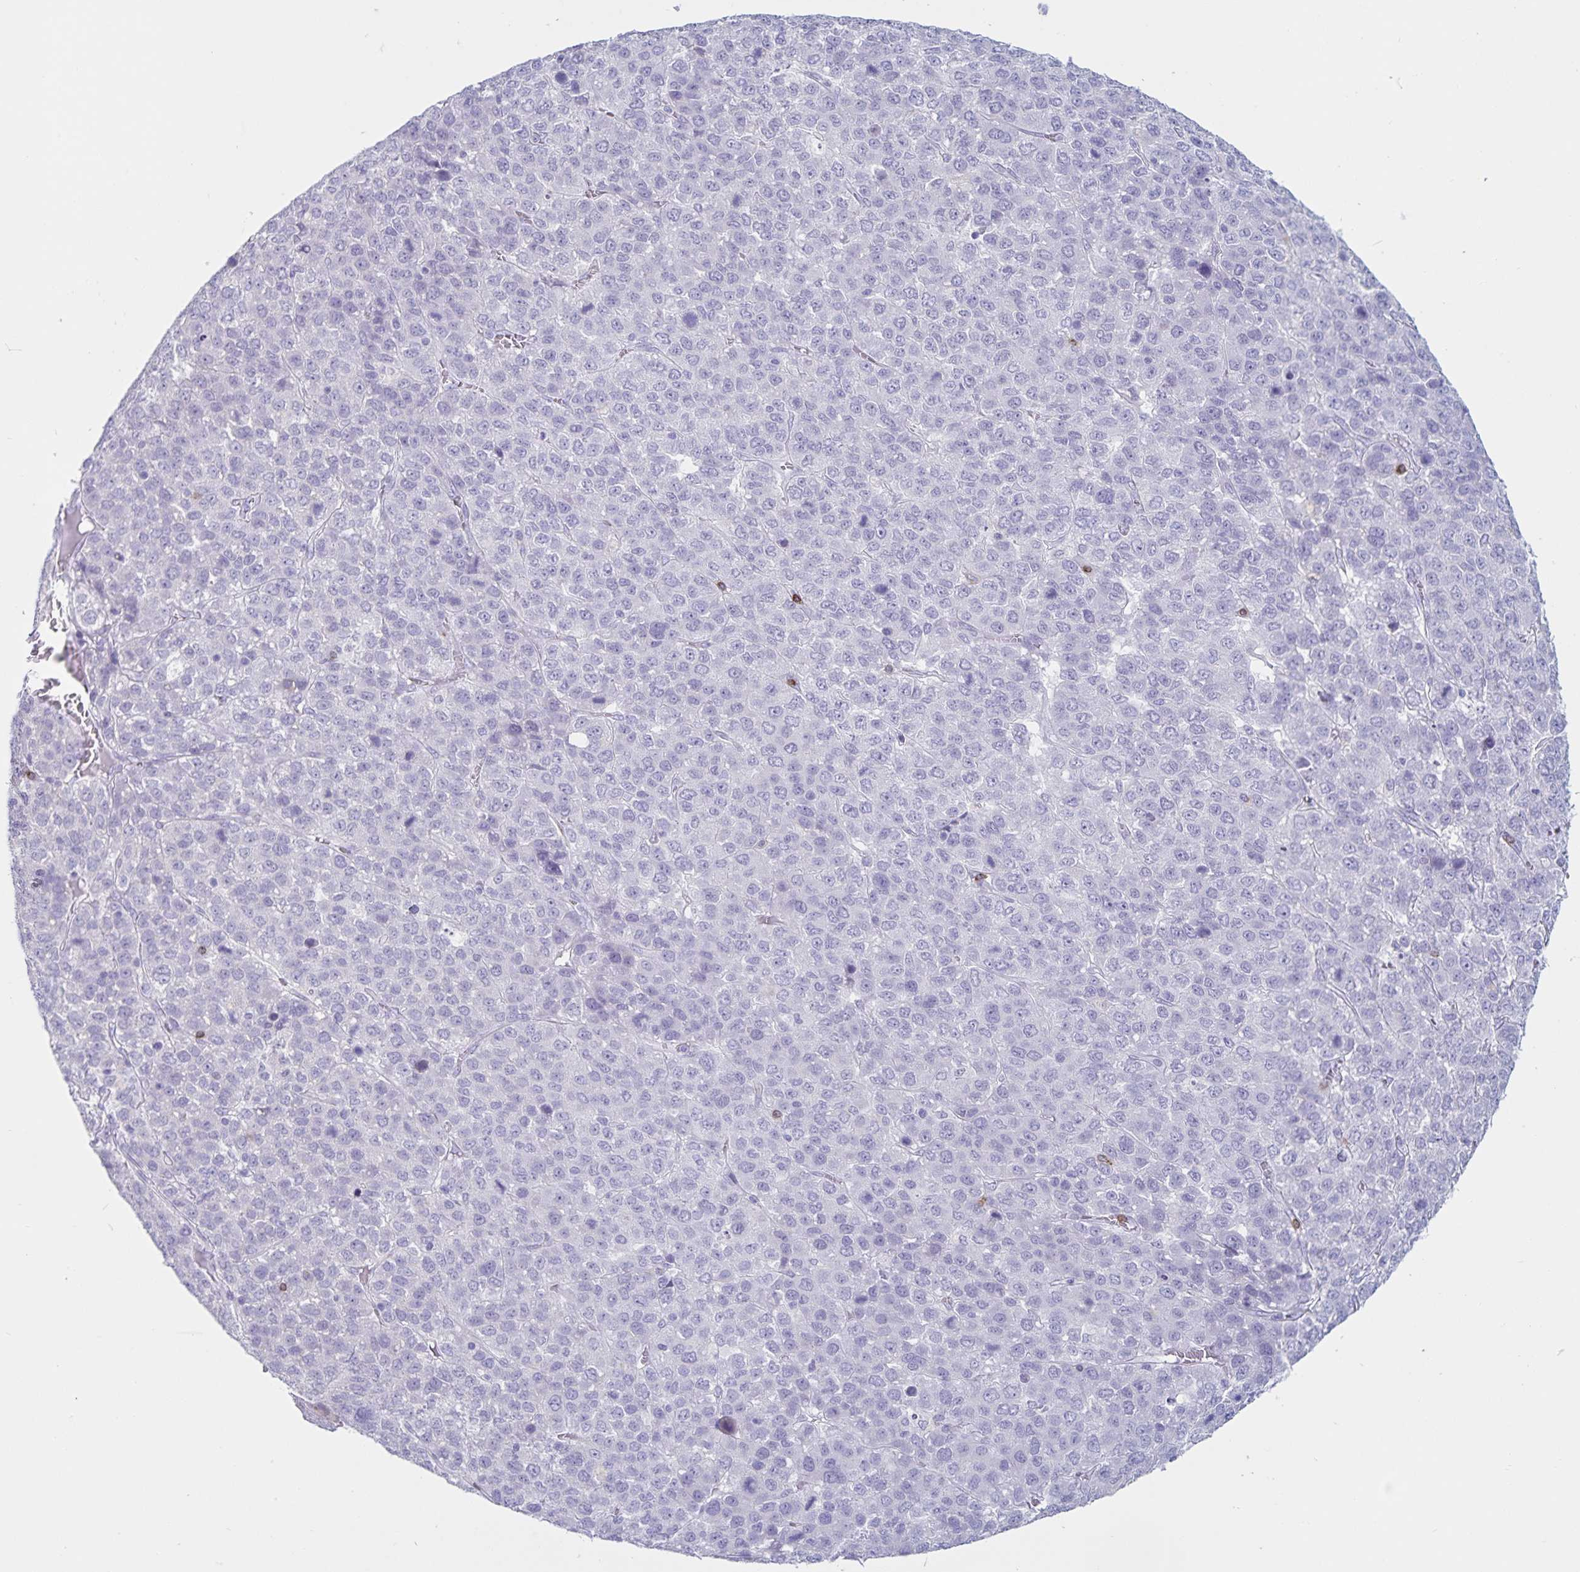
{"staining": {"intensity": "negative", "quantity": "none", "location": "none"}, "tissue": "liver cancer", "cell_type": "Tumor cells", "image_type": "cancer", "snomed": [{"axis": "morphology", "description": "Carcinoma, Hepatocellular, NOS"}, {"axis": "topography", "description": "Liver"}], "caption": "A high-resolution micrograph shows immunohistochemistry staining of liver cancer (hepatocellular carcinoma), which shows no significant positivity in tumor cells. (Immunohistochemistry, brightfield microscopy, high magnification).", "gene": "GNLY", "patient": {"sex": "male", "age": 69}}